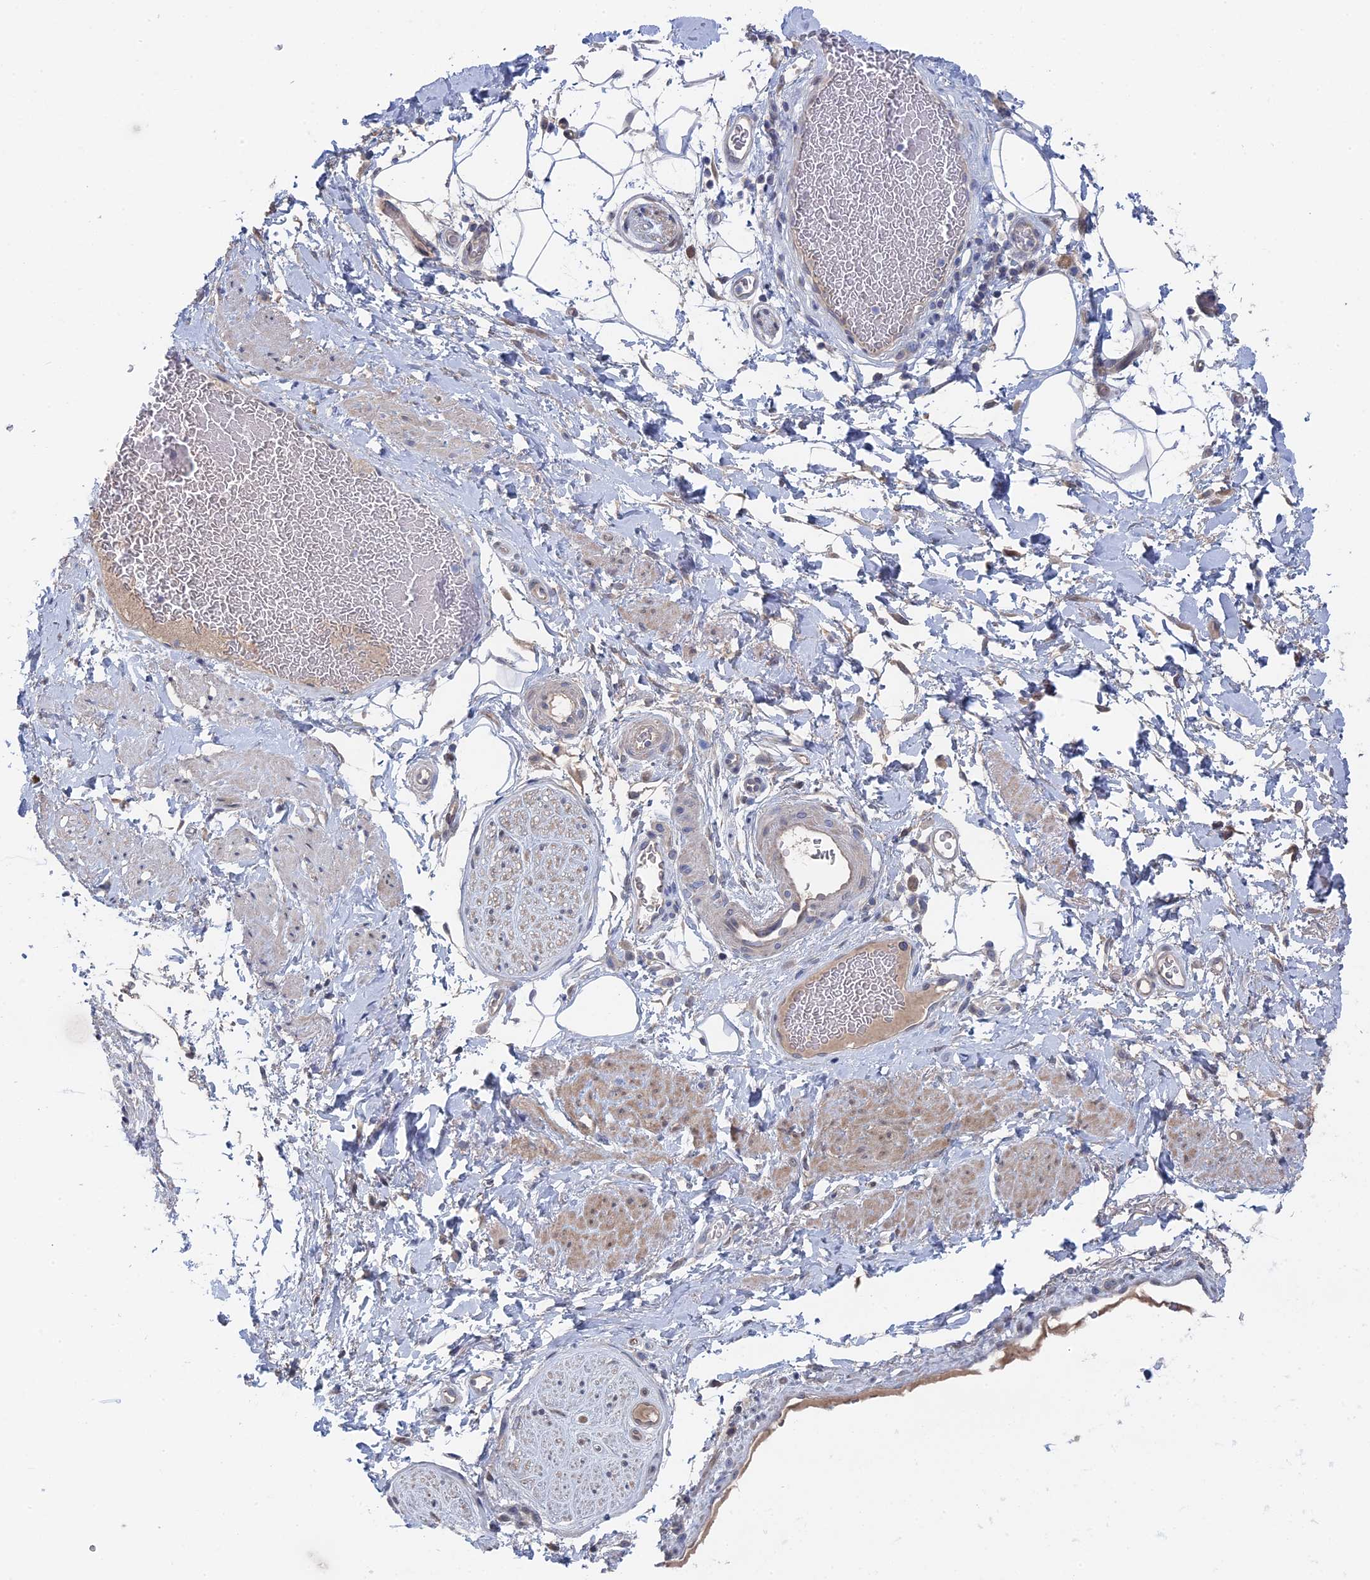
{"staining": {"intensity": "negative", "quantity": "none", "location": "none"}, "tissue": "adipose tissue", "cell_type": "Adipocytes", "image_type": "normal", "snomed": [{"axis": "morphology", "description": "Normal tissue, NOS"}, {"axis": "morphology", "description": "Adenocarcinoma, NOS"}, {"axis": "topography", "description": "Rectum"}, {"axis": "topography", "description": "Vagina"}, {"axis": "topography", "description": "Peripheral nerve tissue"}], "caption": "Photomicrograph shows no significant protein positivity in adipocytes of unremarkable adipose tissue.", "gene": "IRGQ", "patient": {"sex": "female", "age": 71}}